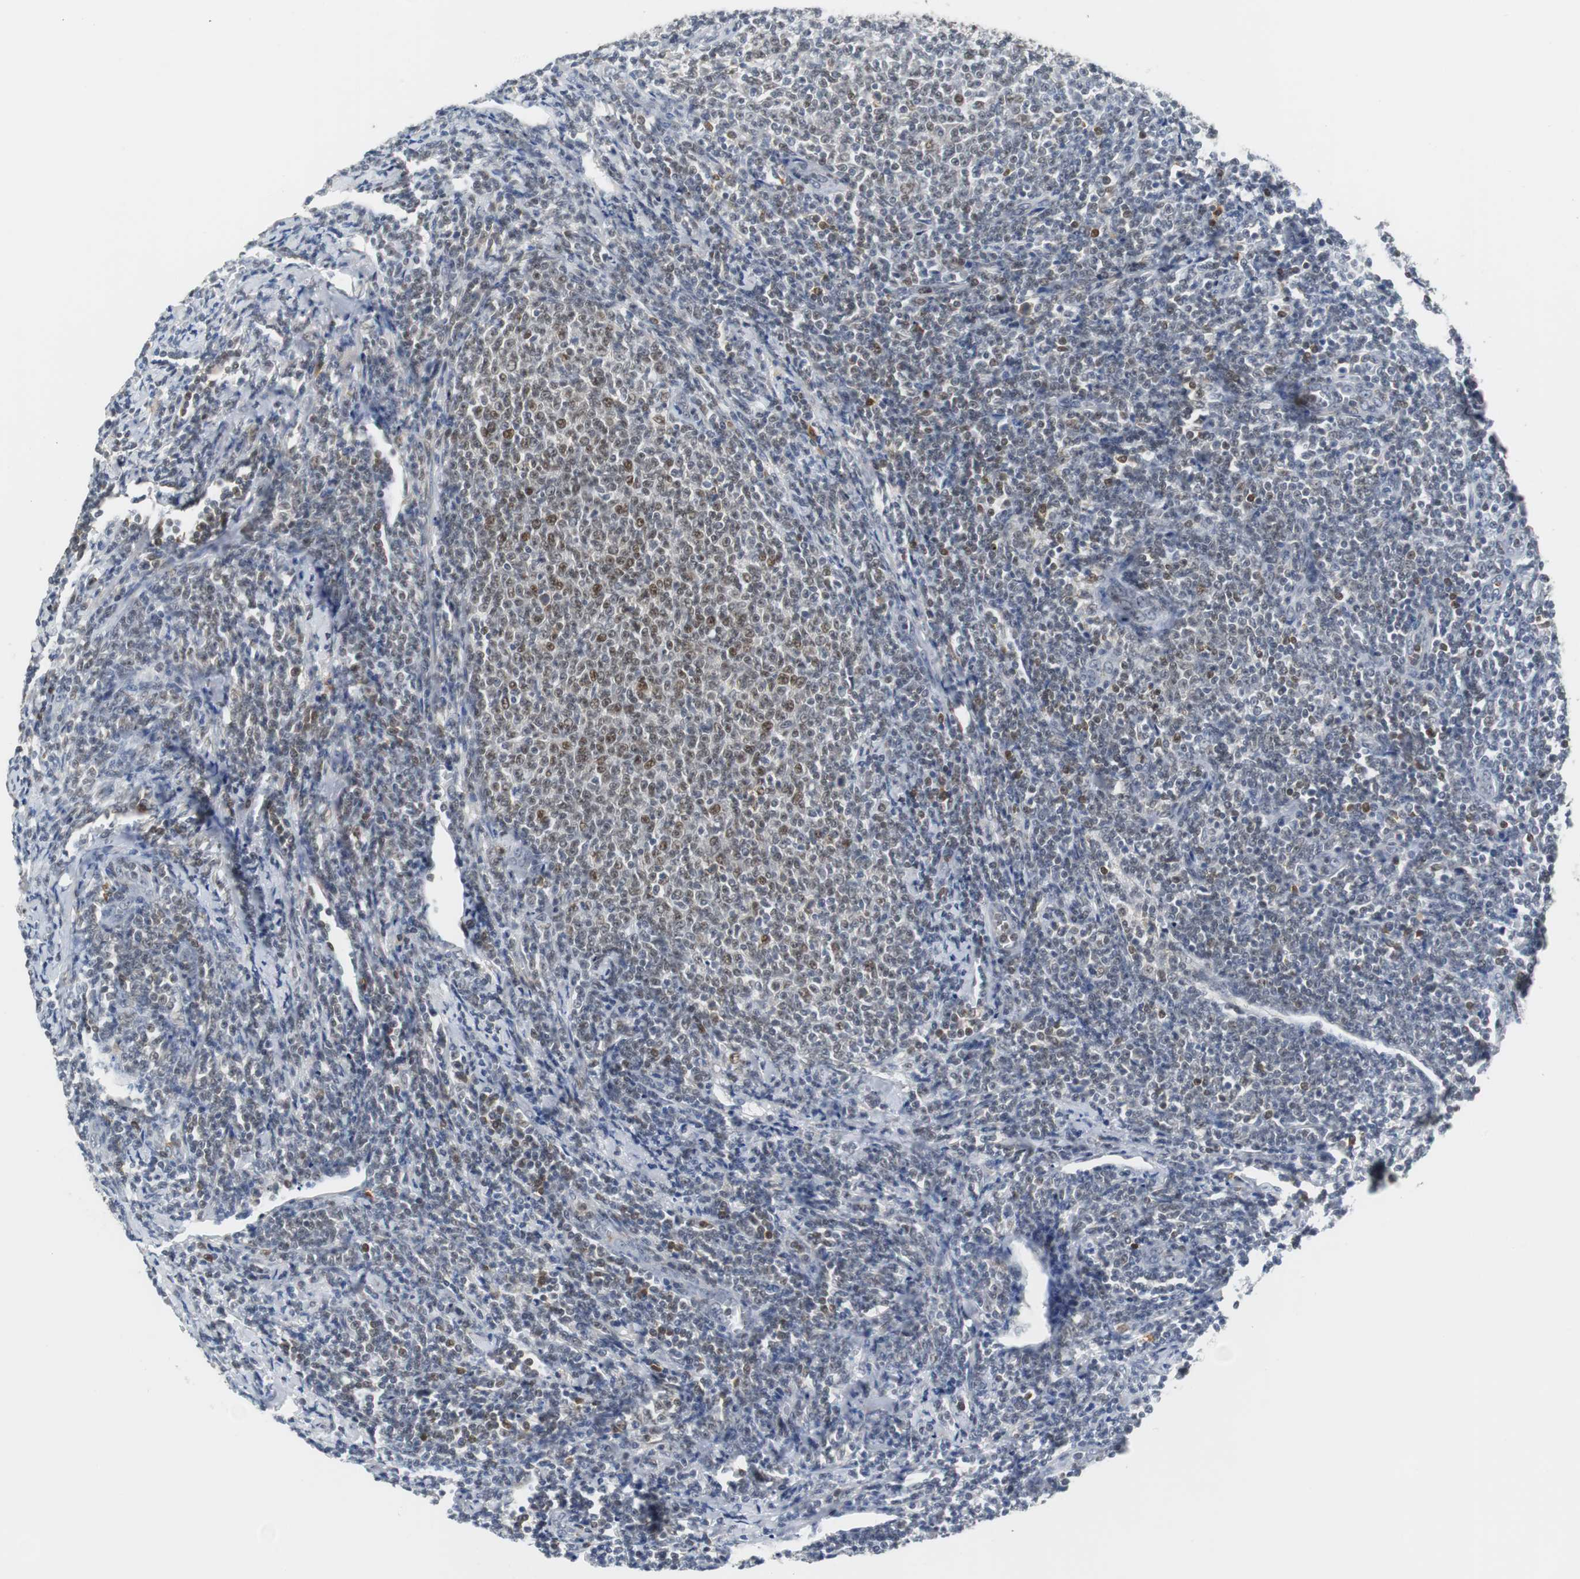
{"staining": {"intensity": "moderate", "quantity": "<25%", "location": "nuclear"}, "tissue": "lymphoma", "cell_type": "Tumor cells", "image_type": "cancer", "snomed": [{"axis": "morphology", "description": "Malignant lymphoma, non-Hodgkin's type, Low grade"}, {"axis": "topography", "description": "Lymph node"}], "caption": "IHC micrograph of neoplastic tissue: human lymphoma stained using immunohistochemistry shows low levels of moderate protein expression localized specifically in the nuclear of tumor cells, appearing as a nuclear brown color.", "gene": "SIRT1", "patient": {"sex": "male", "age": 66}}